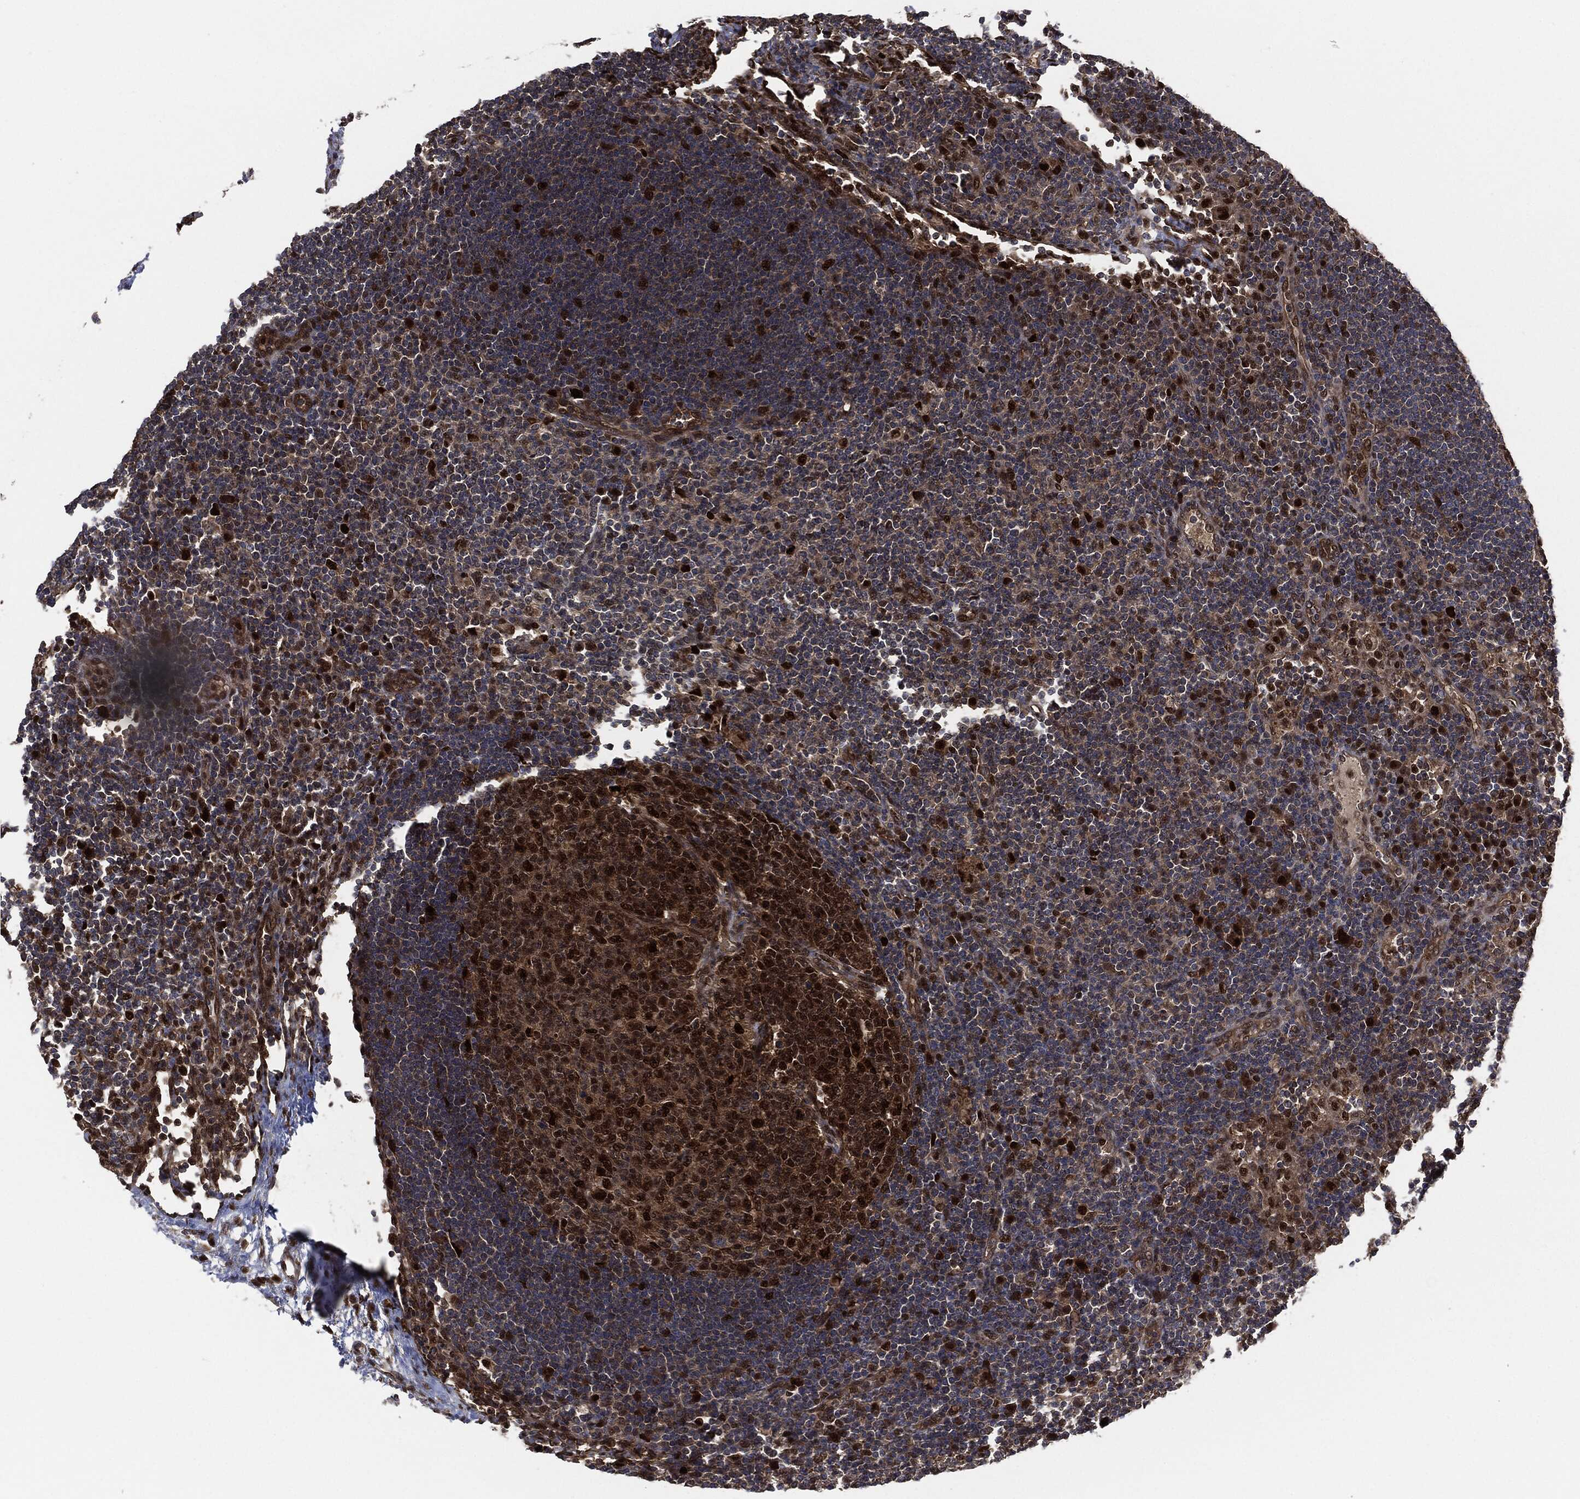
{"staining": {"intensity": "strong", "quantity": ">75%", "location": "nuclear"}, "tissue": "lymph node", "cell_type": "Germinal center cells", "image_type": "normal", "snomed": [{"axis": "morphology", "description": "Normal tissue, NOS"}, {"axis": "topography", "description": "Lymph node"}], "caption": "Lymph node stained with DAB (3,3'-diaminobenzidine) immunohistochemistry (IHC) shows high levels of strong nuclear expression in about >75% of germinal center cells.", "gene": "DCTN1", "patient": {"sex": "female", "age": 67}}